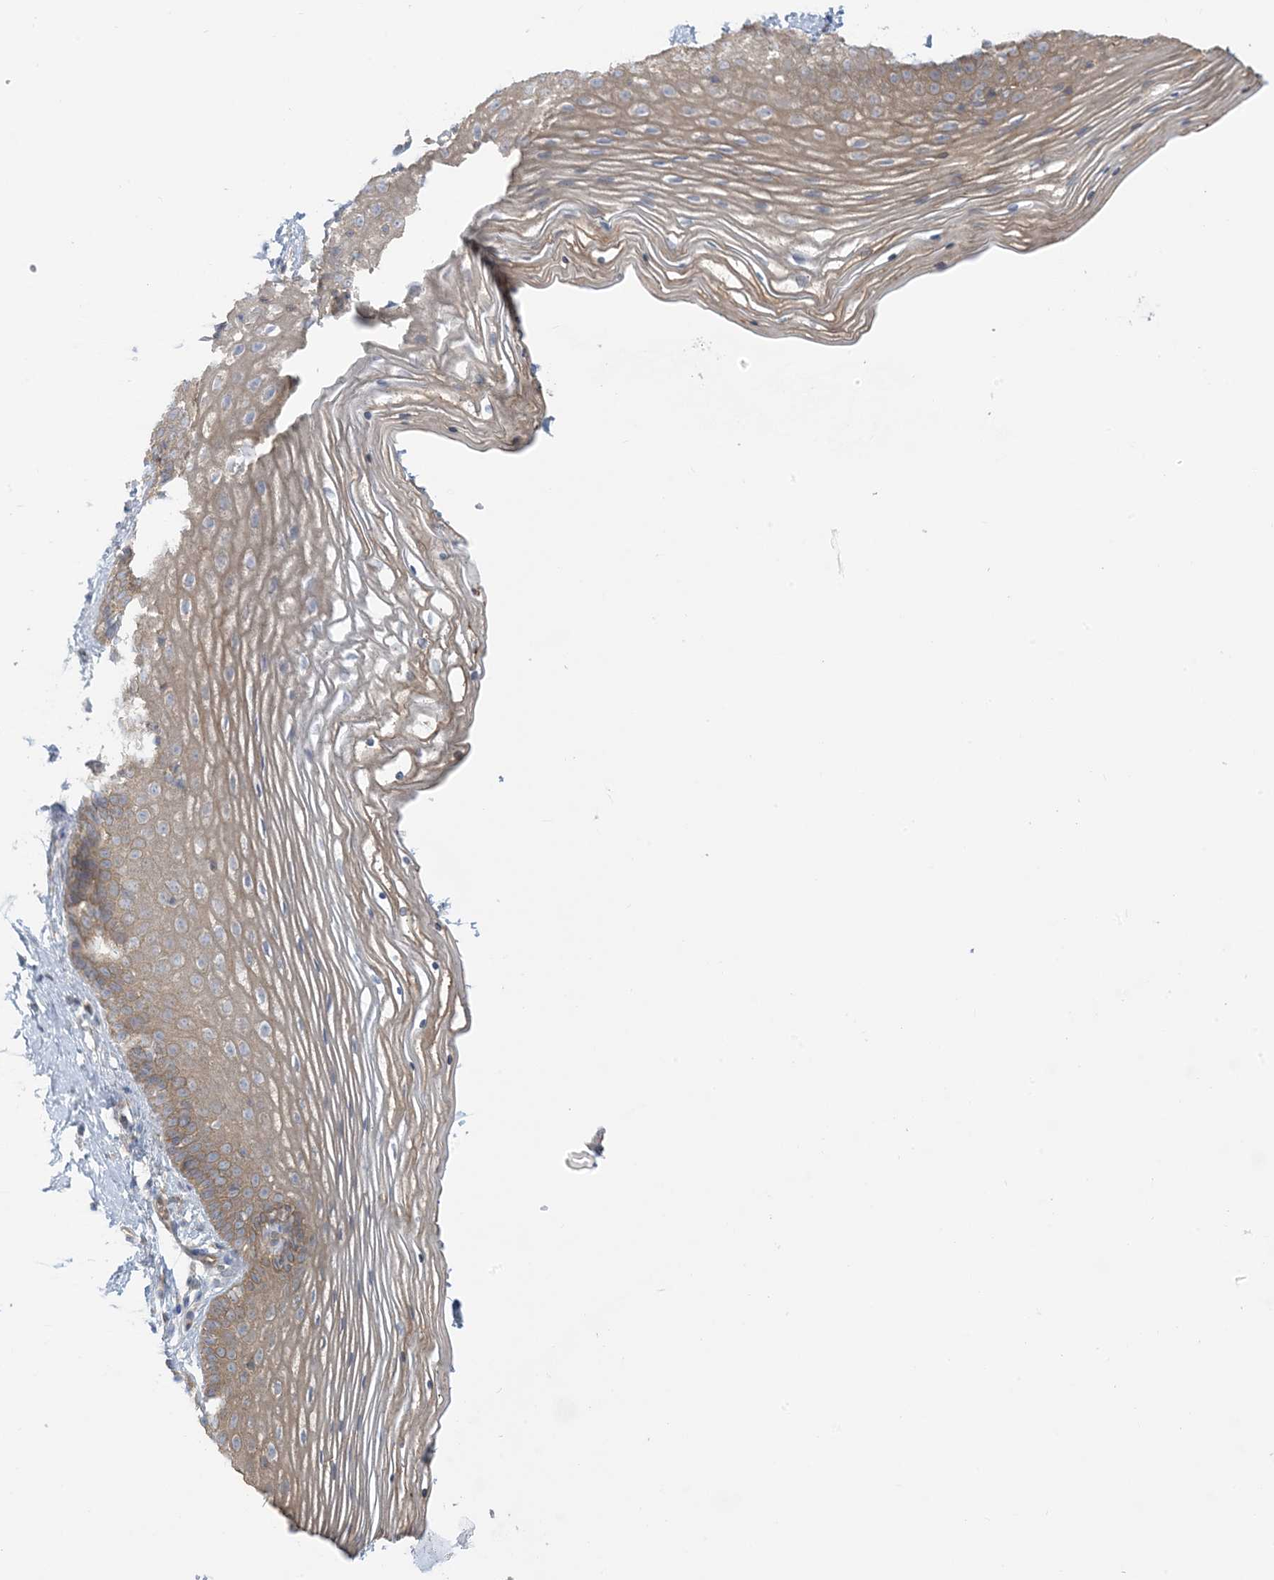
{"staining": {"intensity": "moderate", "quantity": "25%-75%", "location": "cytoplasmic/membranous"}, "tissue": "vagina", "cell_type": "Squamous epithelial cells", "image_type": "normal", "snomed": [{"axis": "morphology", "description": "Normal tissue, NOS"}, {"axis": "topography", "description": "Vagina"}], "caption": "Immunohistochemistry (IHC) (DAB) staining of benign vagina displays moderate cytoplasmic/membranous protein staining in approximately 25%-75% of squamous epithelial cells.", "gene": "ICMT", "patient": {"sex": "female", "age": 32}}